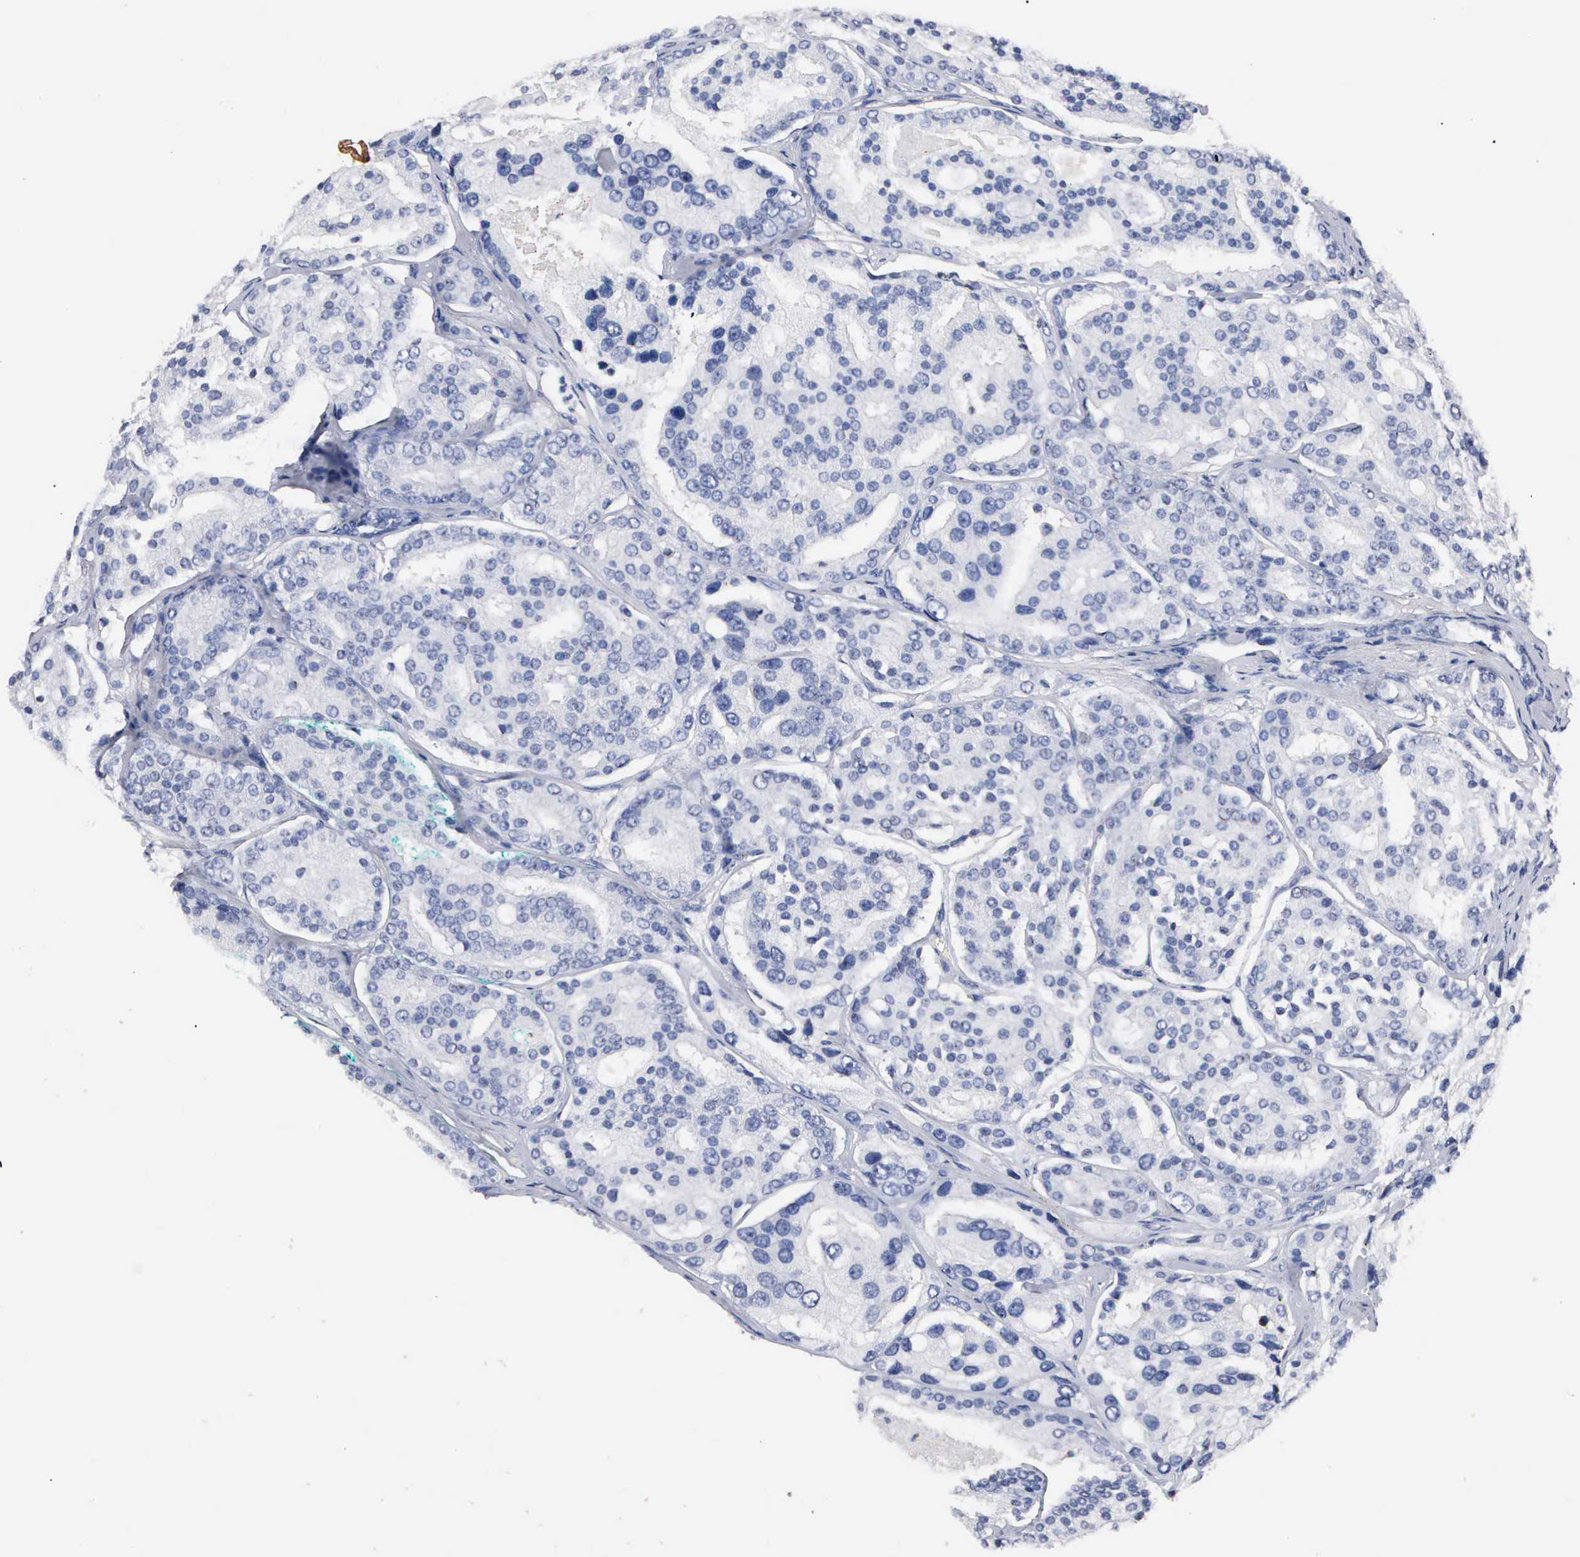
{"staining": {"intensity": "negative", "quantity": "none", "location": "none"}, "tissue": "prostate cancer", "cell_type": "Tumor cells", "image_type": "cancer", "snomed": [{"axis": "morphology", "description": "Adenocarcinoma, High grade"}, {"axis": "topography", "description": "Prostate"}], "caption": "This is an immunohistochemistry image of prostate cancer. There is no staining in tumor cells.", "gene": "ASPHD2", "patient": {"sex": "male", "age": 64}}